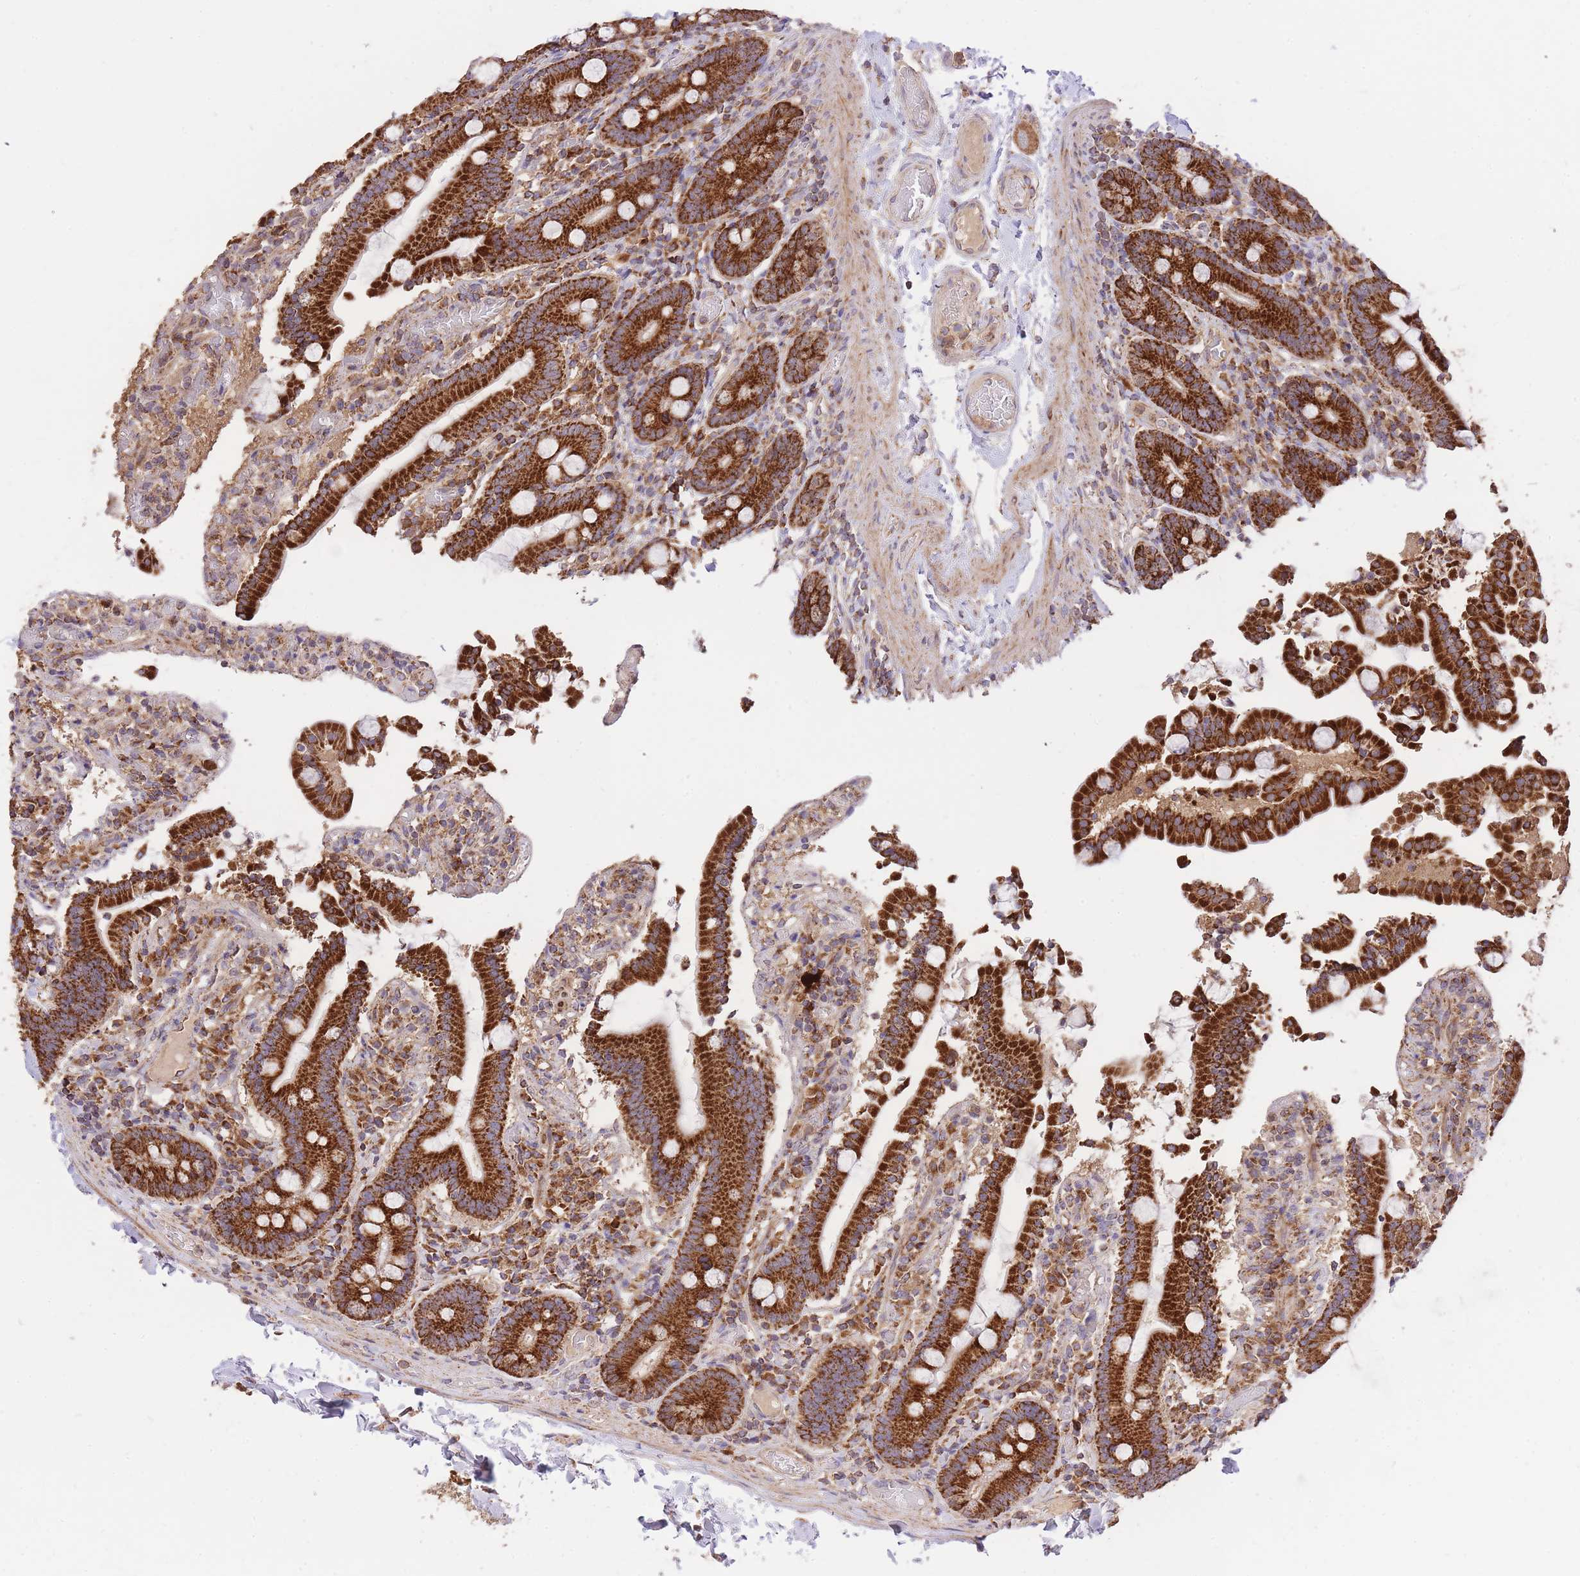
{"staining": {"intensity": "strong", "quantity": ">75%", "location": "cytoplasmic/membranous"}, "tissue": "duodenum", "cell_type": "Glandular cells", "image_type": "normal", "snomed": [{"axis": "morphology", "description": "Normal tissue, NOS"}, {"axis": "topography", "description": "Duodenum"}], "caption": "This photomicrograph reveals immunohistochemistry (IHC) staining of benign human duodenum, with high strong cytoplasmic/membranous staining in approximately >75% of glandular cells.", "gene": "PREP", "patient": {"sex": "male", "age": 55}}